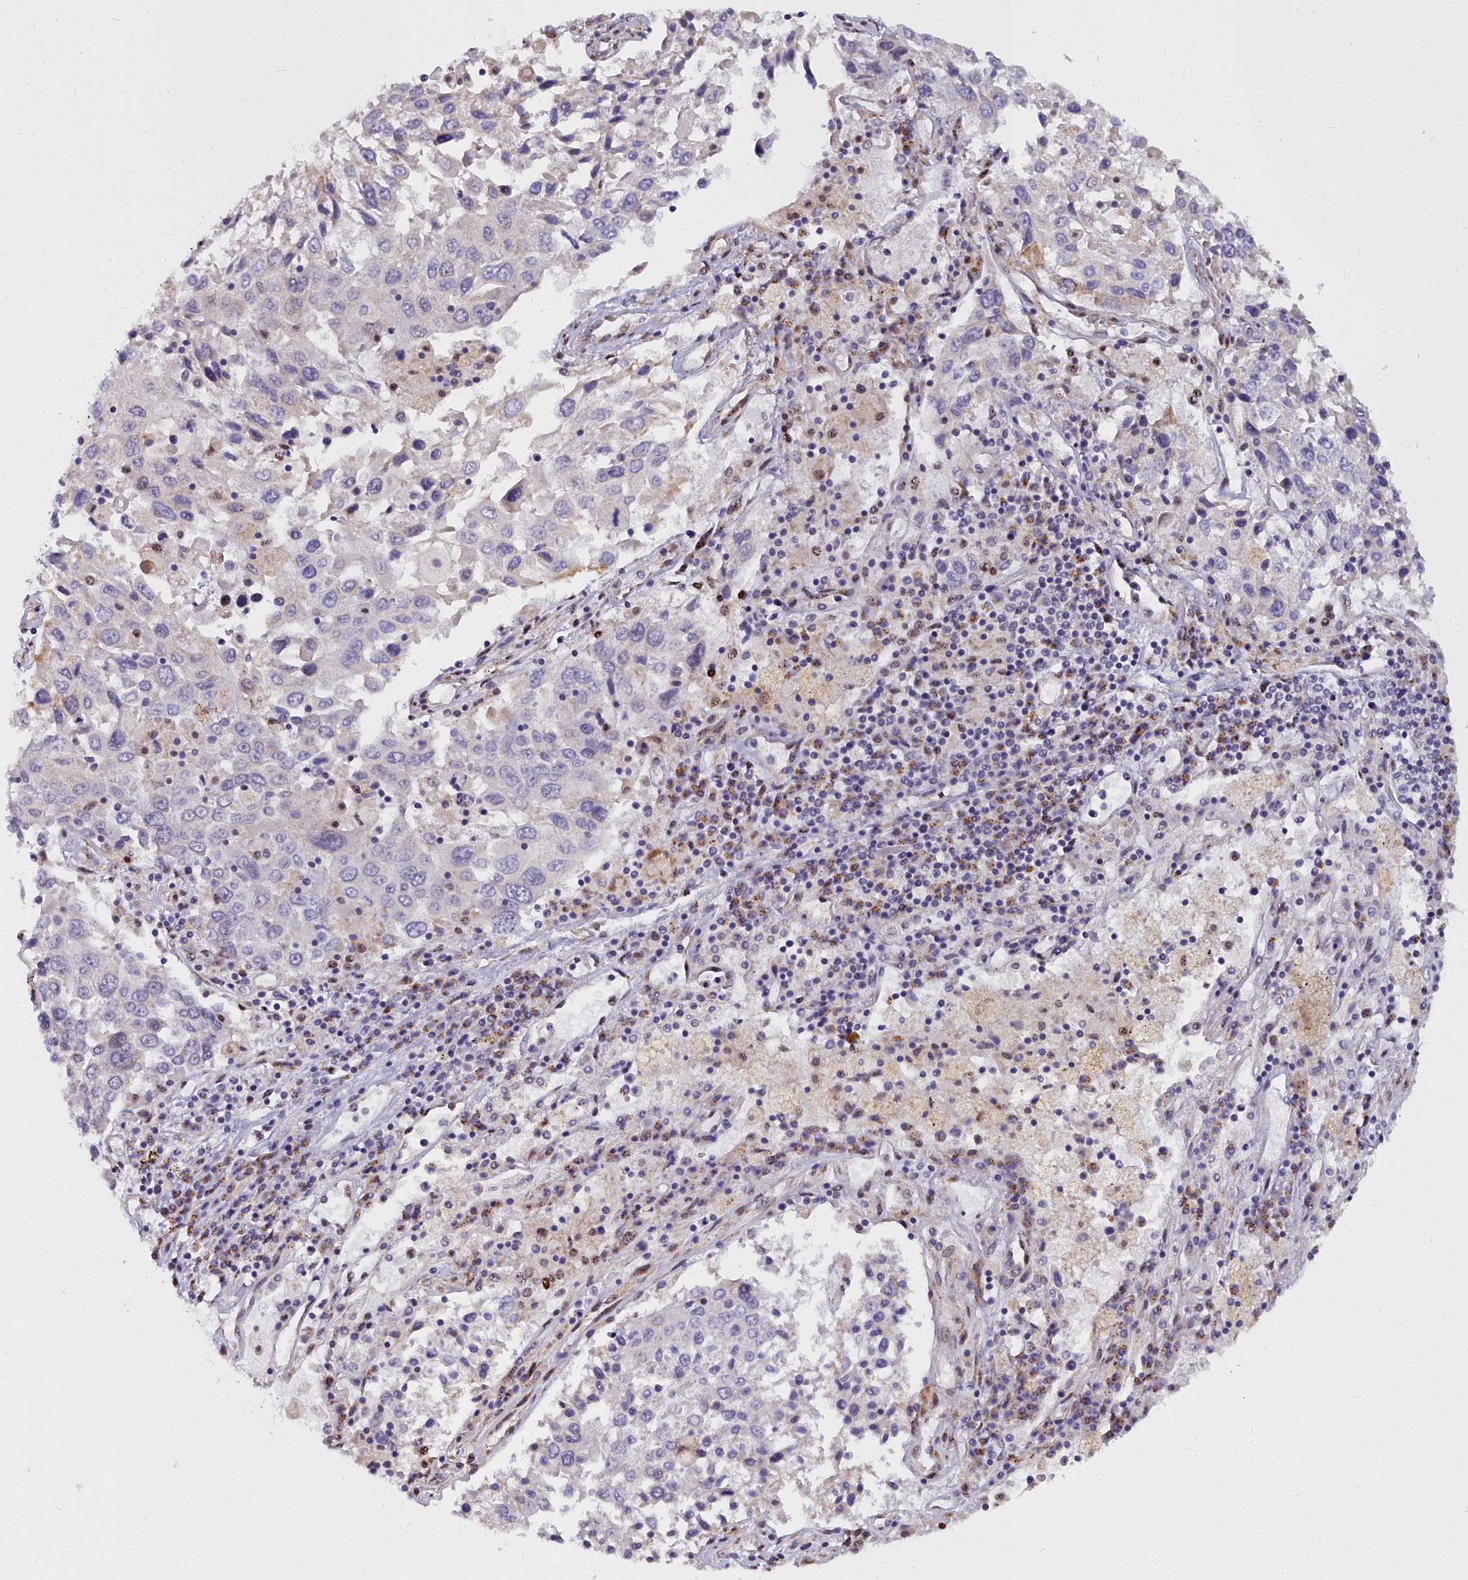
{"staining": {"intensity": "negative", "quantity": "none", "location": "none"}, "tissue": "lung cancer", "cell_type": "Tumor cells", "image_type": "cancer", "snomed": [{"axis": "morphology", "description": "Squamous cell carcinoma, NOS"}, {"axis": "topography", "description": "Lung"}], "caption": "Histopathology image shows no significant protein expression in tumor cells of lung cancer (squamous cell carcinoma).", "gene": "WDPCP", "patient": {"sex": "male", "age": 65}}